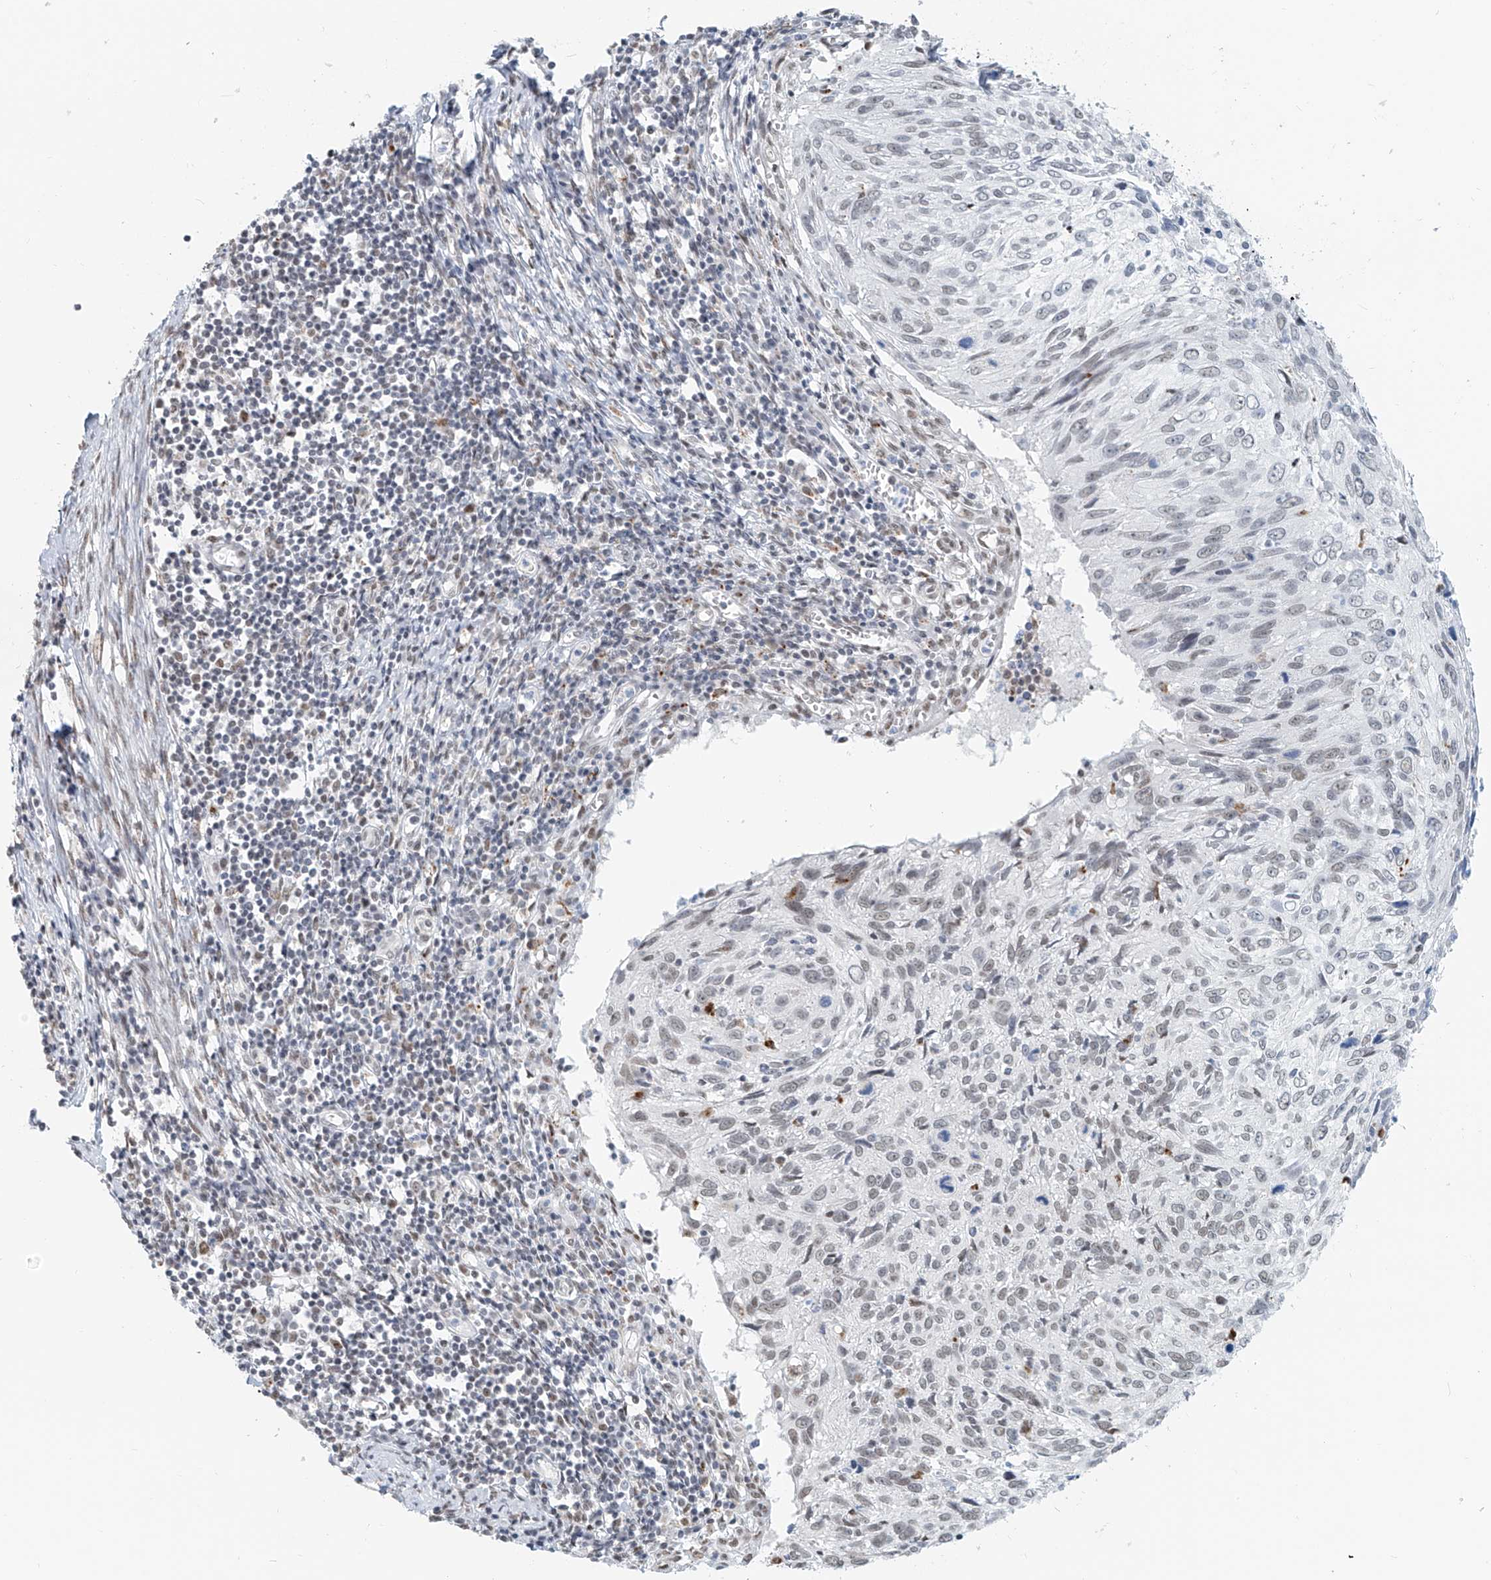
{"staining": {"intensity": "weak", "quantity": "<25%", "location": "nuclear"}, "tissue": "cervical cancer", "cell_type": "Tumor cells", "image_type": "cancer", "snomed": [{"axis": "morphology", "description": "Squamous cell carcinoma, NOS"}, {"axis": "topography", "description": "Cervix"}], "caption": "The photomicrograph reveals no staining of tumor cells in cervical cancer.", "gene": "SASH1", "patient": {"sex": "female", "age": 51}}